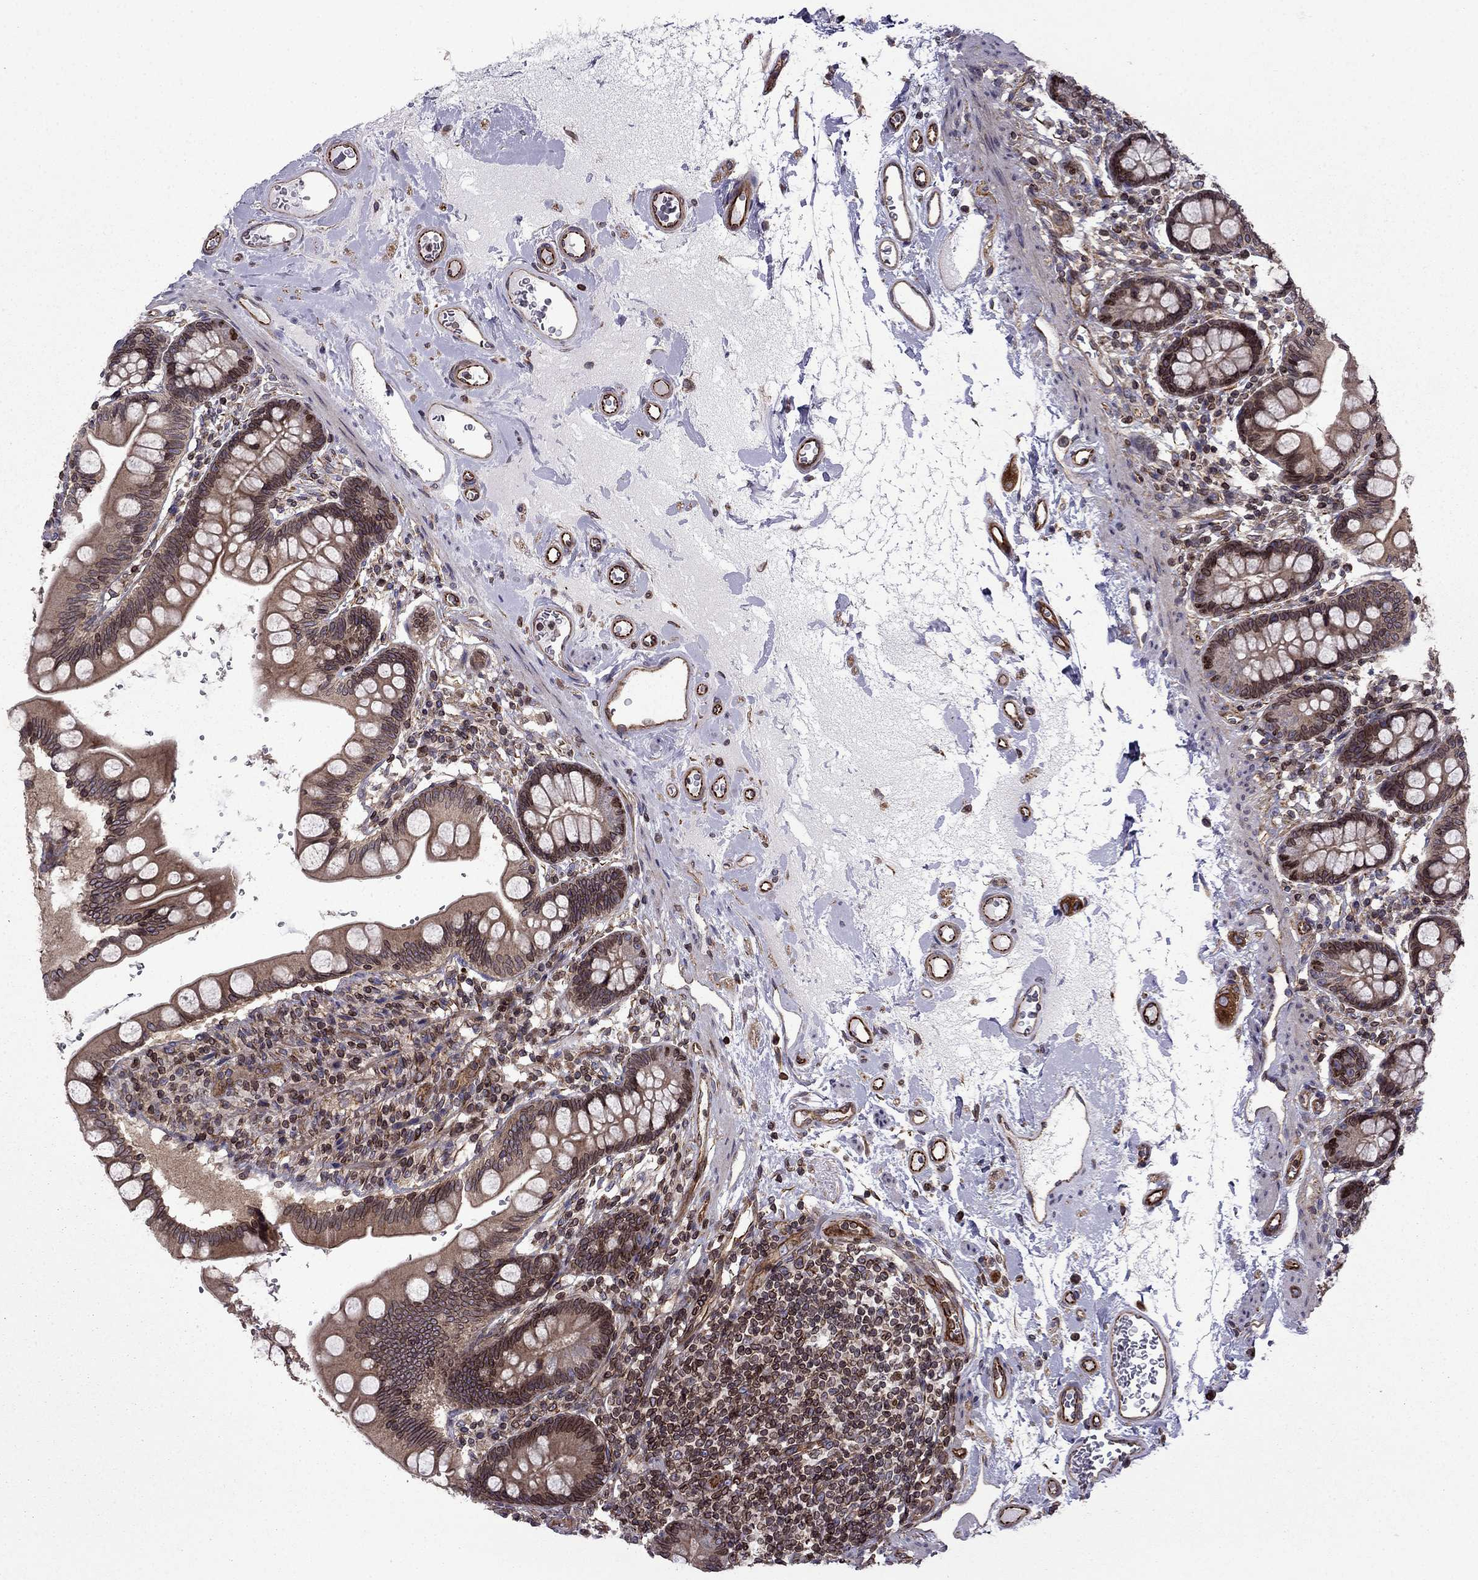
{"staining": {"intensity": "moderate", "quantity": ">75%", "location": "cytoplasmic/membranous,nuclear"}, "tissue": "small intestine", "cell_type": "Glandular cells", "image_type": "normal", "snomed": [{"axis": "morphology", "description": "Normal tissue, NOS"}, {"axis": "topography", "description": "Small intestine"}], "caption": "Small intestine stained with DAB immunohistochemistry shows medium levels of moderate cytoplasmic/membranous,nuclear positivity in about >75% of glandular cells.", "gene": "CDC42BPA", "patient": {"sex": "female", "age": 56}}